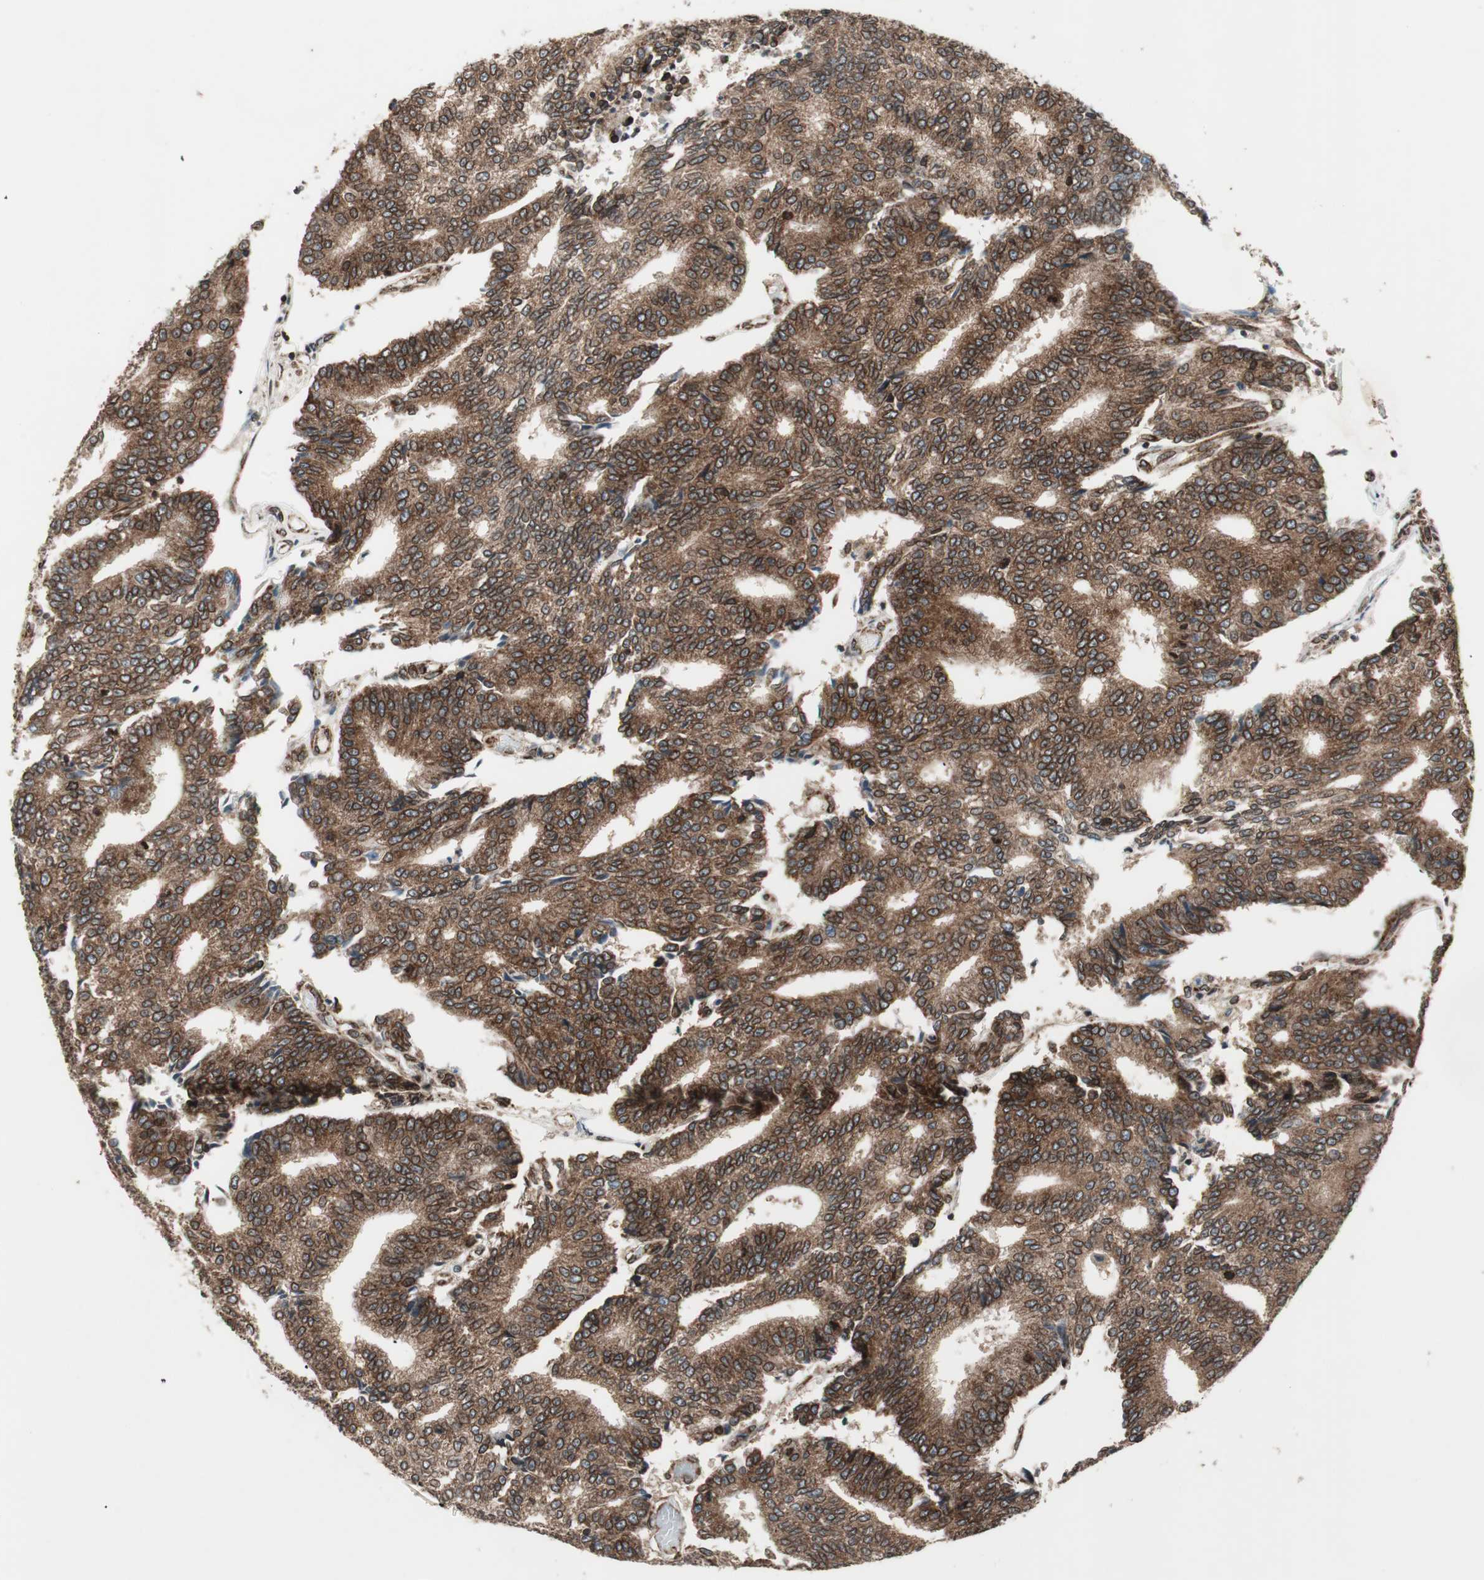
{"staining": {"intensity": "strong", "quantity": ">75%", "location": "cytoplasmic/membranous,nuclear"}, "tissue": "prostate cancer", "cell_type": "Tumor cells", "image_type": "cancer", "snomed": [{"axis": "morphology", "description": "Adenocarcinoma, High grade"}, {"axis": "topography", "description": "Prostate"}], "caption": "The histopathology image exhibits a brown stain indicating the presence of a protein in the cytoplasmic/membranous and nuclear of tumor cells in prostate cancer. (Brightfield microscopy of DAB IHC at high magnification).", "gene": "NUP62", "patient": {"sex": "male", "age": 55}}